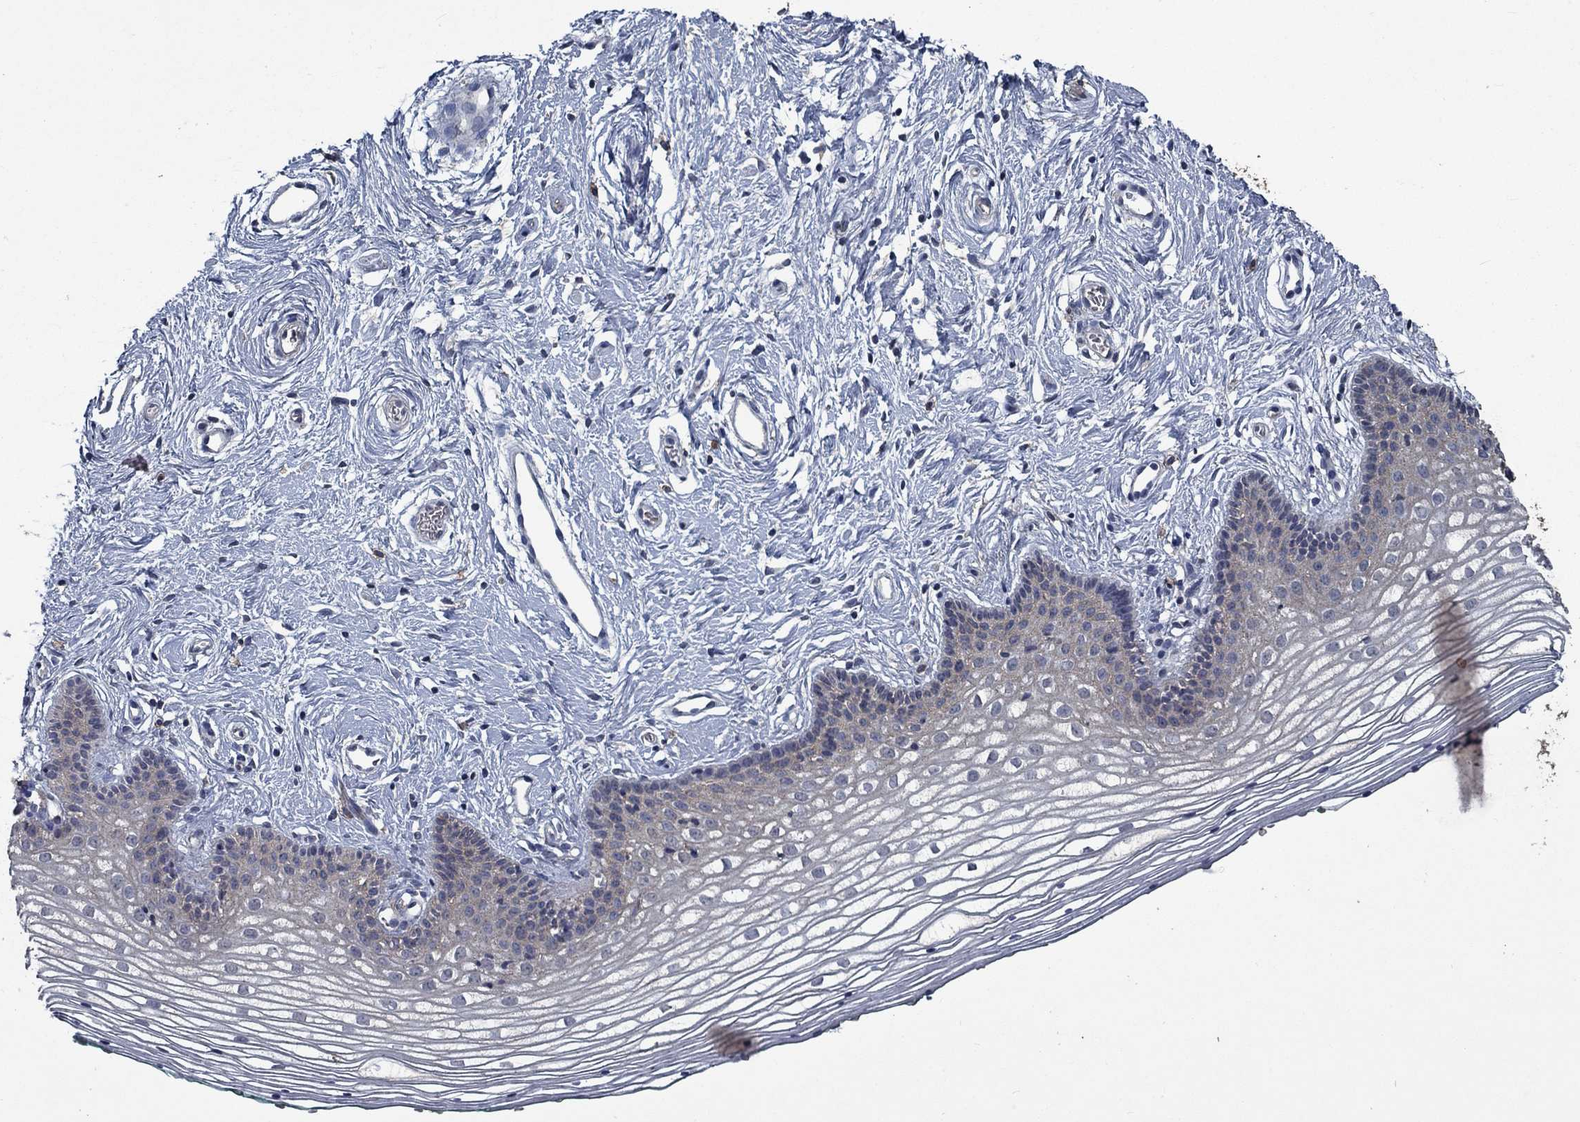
{"staining": {"intensity": "negative", "quantity": "none", "location": "none"}, "tissue": "vagina", "cell_type": "Squamous epithelial cells", "image_type": "normal", "snomed": [{"axis": "morphology", "description": "Normal tissue, NOS"}, {"axis": "topography", "description": "Vagina"}], "caption": "Immunohistochemistry (IHC) photomicrograph of benign vagina: human vagina stained with DAB reveals no significant protein staining in squamous epithelial cells. The staining was performed using DAB (3,3'-diaminobenzidine) to visualize the protein expression in brown, while the nuclei were stained in blue with hematoxylin (Magnification: 20x).", "gene": "SLC44A1", "patient": {"sex": "female", "age": 36}}